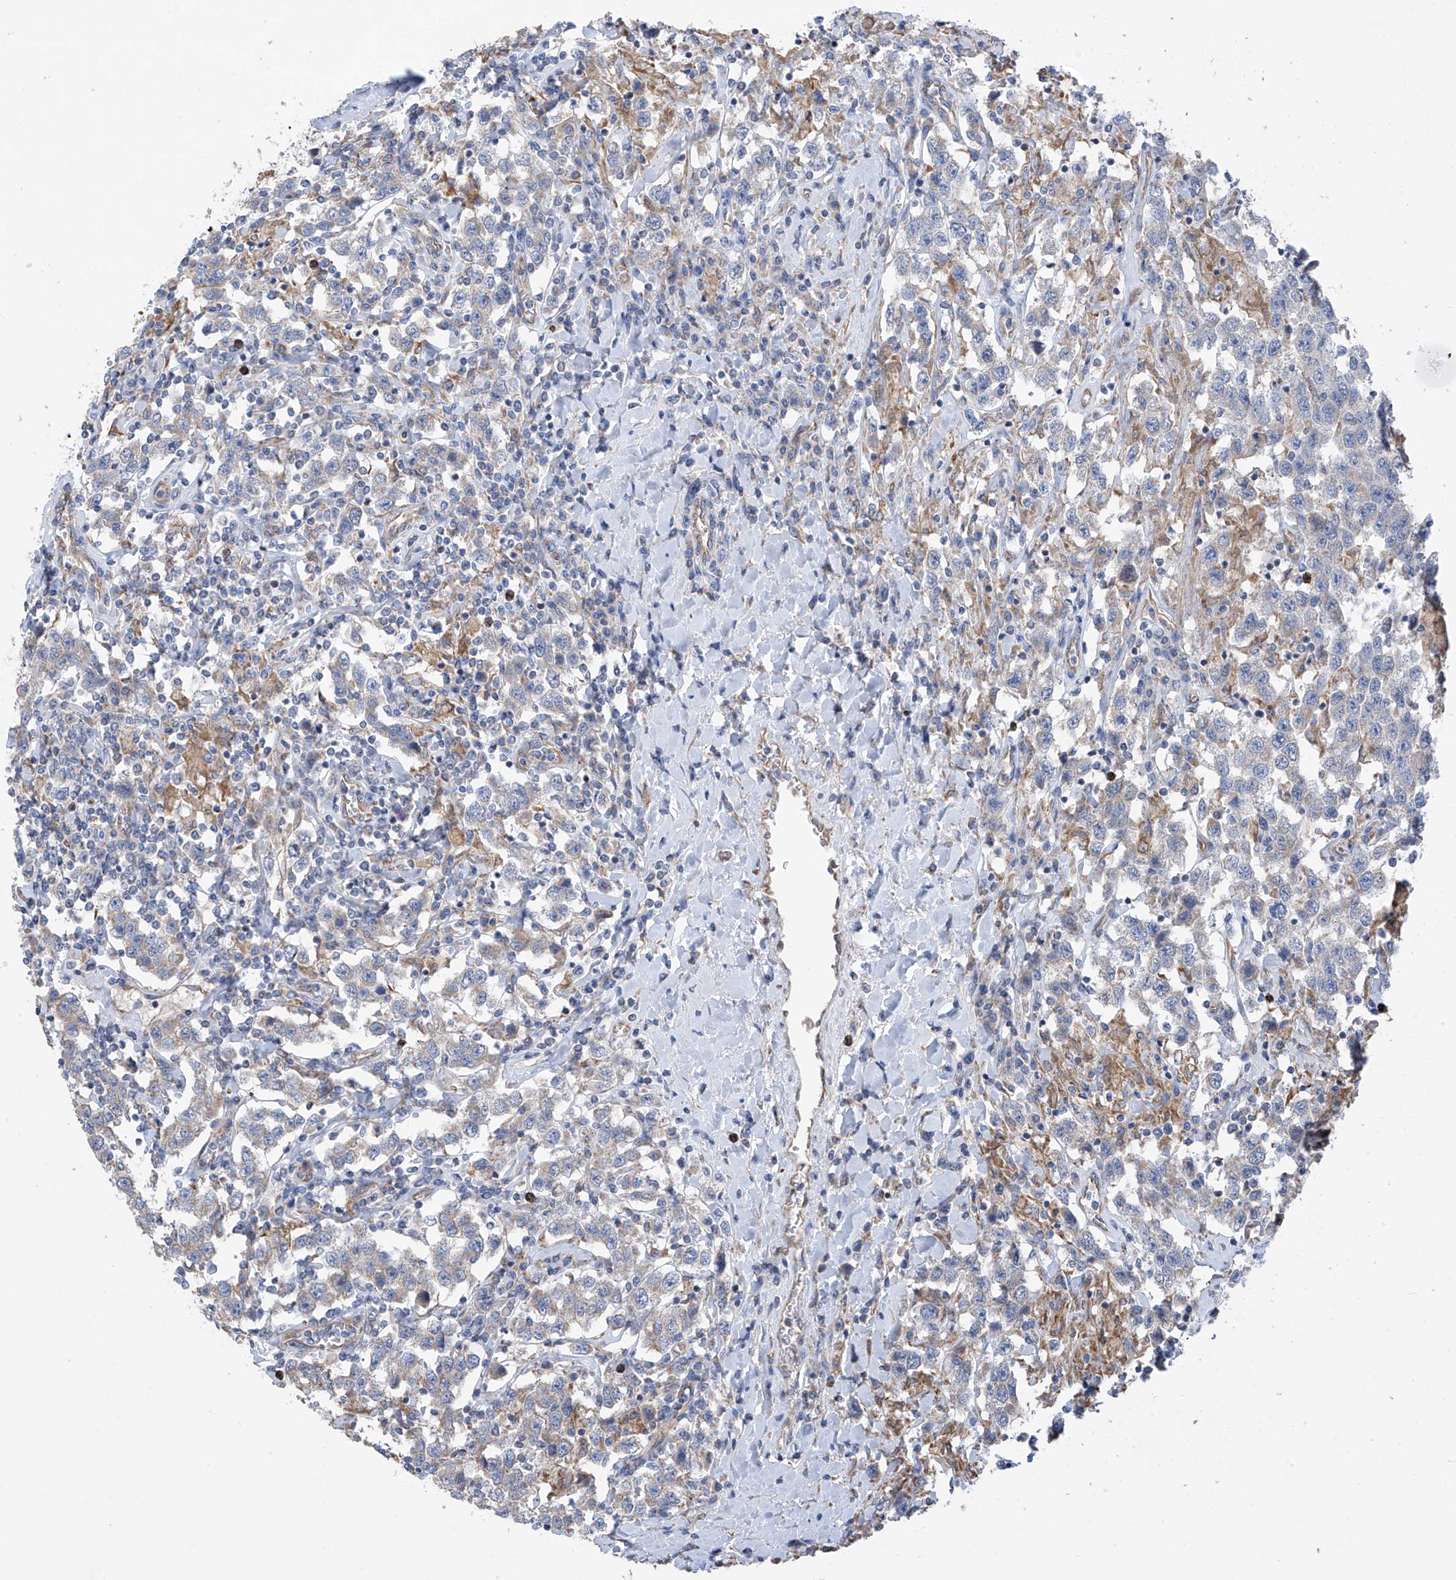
{"staining": {"intensity": "weak", "quantity": "<25%", "location": "cytoplasmic/membranous"}, "tissue": "testis cancer", "cell_type": "Tumor cells", "image_type": "cancer", "snomed": [{"axis": "morphology", "description": "Seminoma, NOS"}, {"axis": "topography", "description": "Testis"}], "caption": "A micrograph of human testis cancer is negative for staining in tumor cells.", "gene": "EIF5B", "patient": {"sex": "male", "age": 41}}